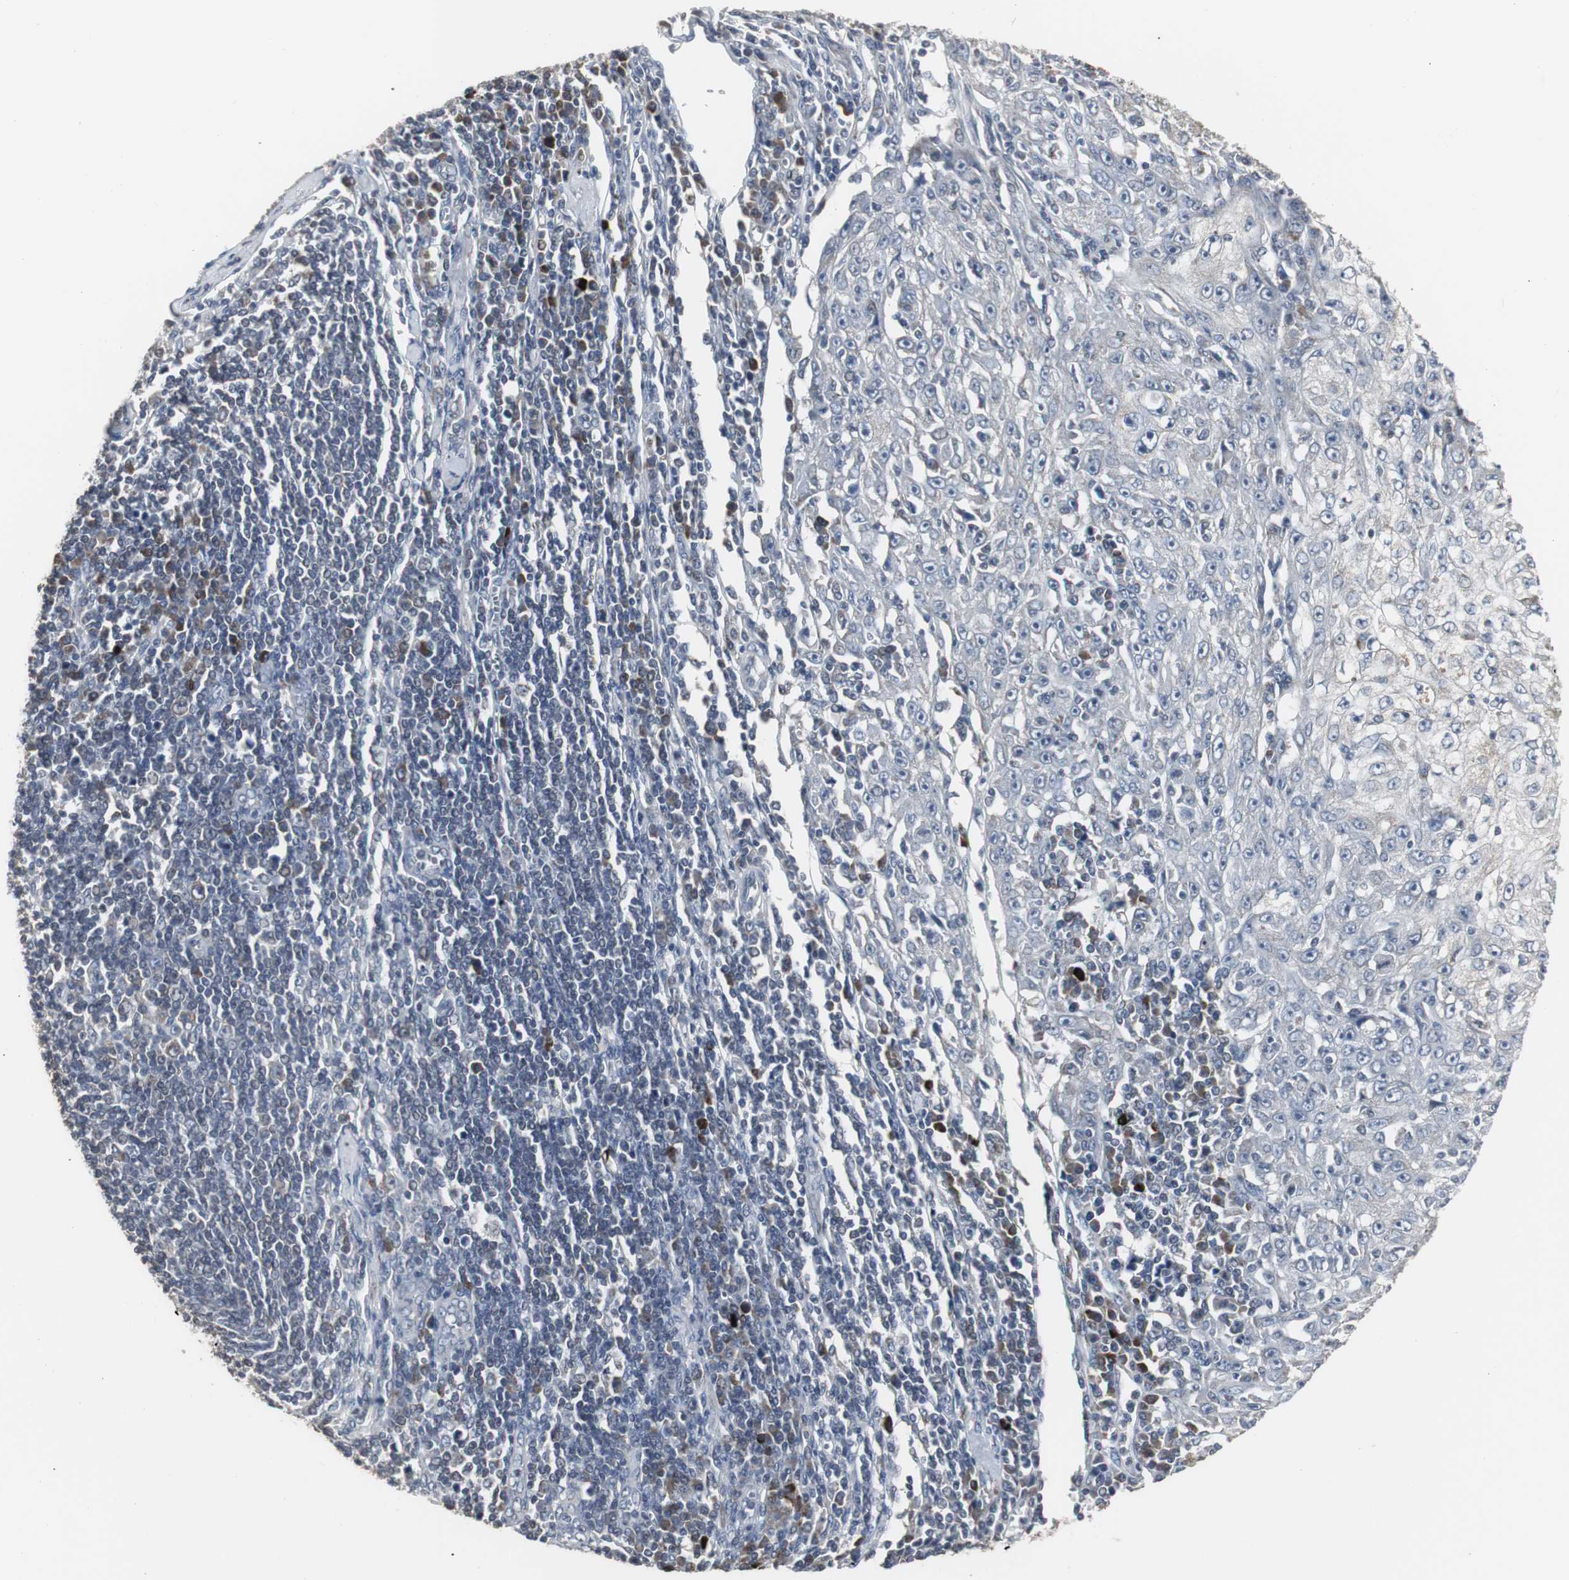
{"staining": {"intensity": "weak", "quantity": "<25%", "location": "cytoplasmic/membranous"}, "tissue": "skin cancer", "cell_type": "Tumor cells", "image_type": "cancer", "snomed": [{"axis": "morphology", "description": "Squamous cell carcinoma, NOS"}, {"axis": "topography", "description": "Skin"}], "caption": "The image demonstrates no significant positivity in tumor cells of squamous cell carcinoma (skin).", "gene": "ACAA1", "patient": {"sex": "male", "age": 75}}